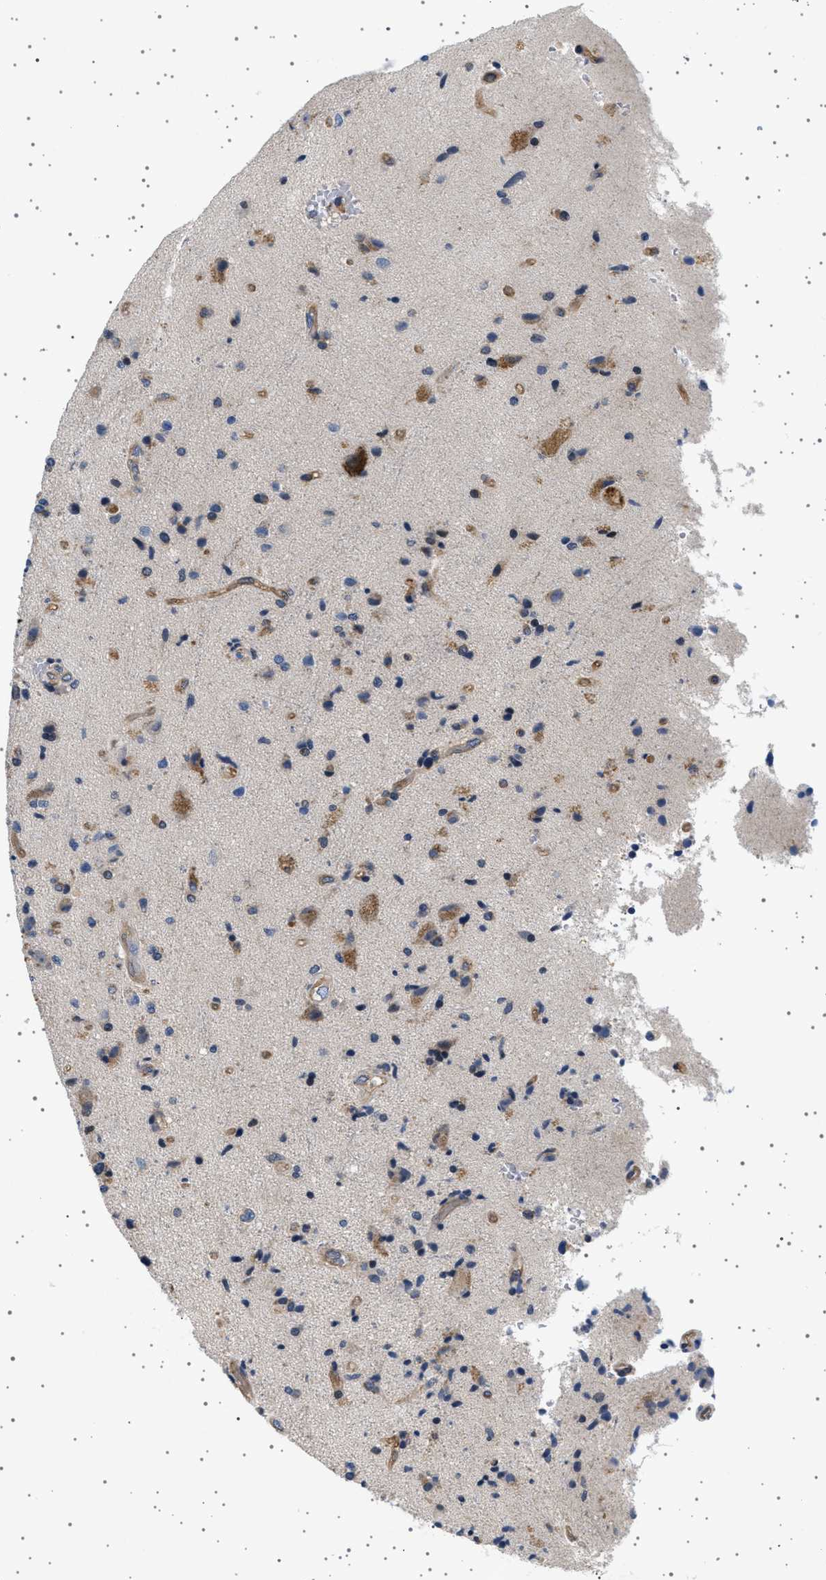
{"staining": {"intensity": "moderate", "quantity": "<25%", "location": "cytoplasmic/membranous"}, "tissue": "glioma", "cell_type": "Tumor cells", "image_type": "cancer", "snomed": [{"axis": "morphology", "description": "Glioma, malignant, High grade"}, {"axis": "topography", "description": "Brain"}], "caption": "Glioma tissue reveals moderate cytoplasmic/membranous positivity in about <25% of tumor cells, visualized by immunohistochemistry. Using DAB (3,3'-diaminobenzidine) (brown) and hematoxylin (blue) stains, captured at high magnification using brightfield microscopy.", "gene": "PLPP6", "patient": {"sex": "male", "age": 72}}